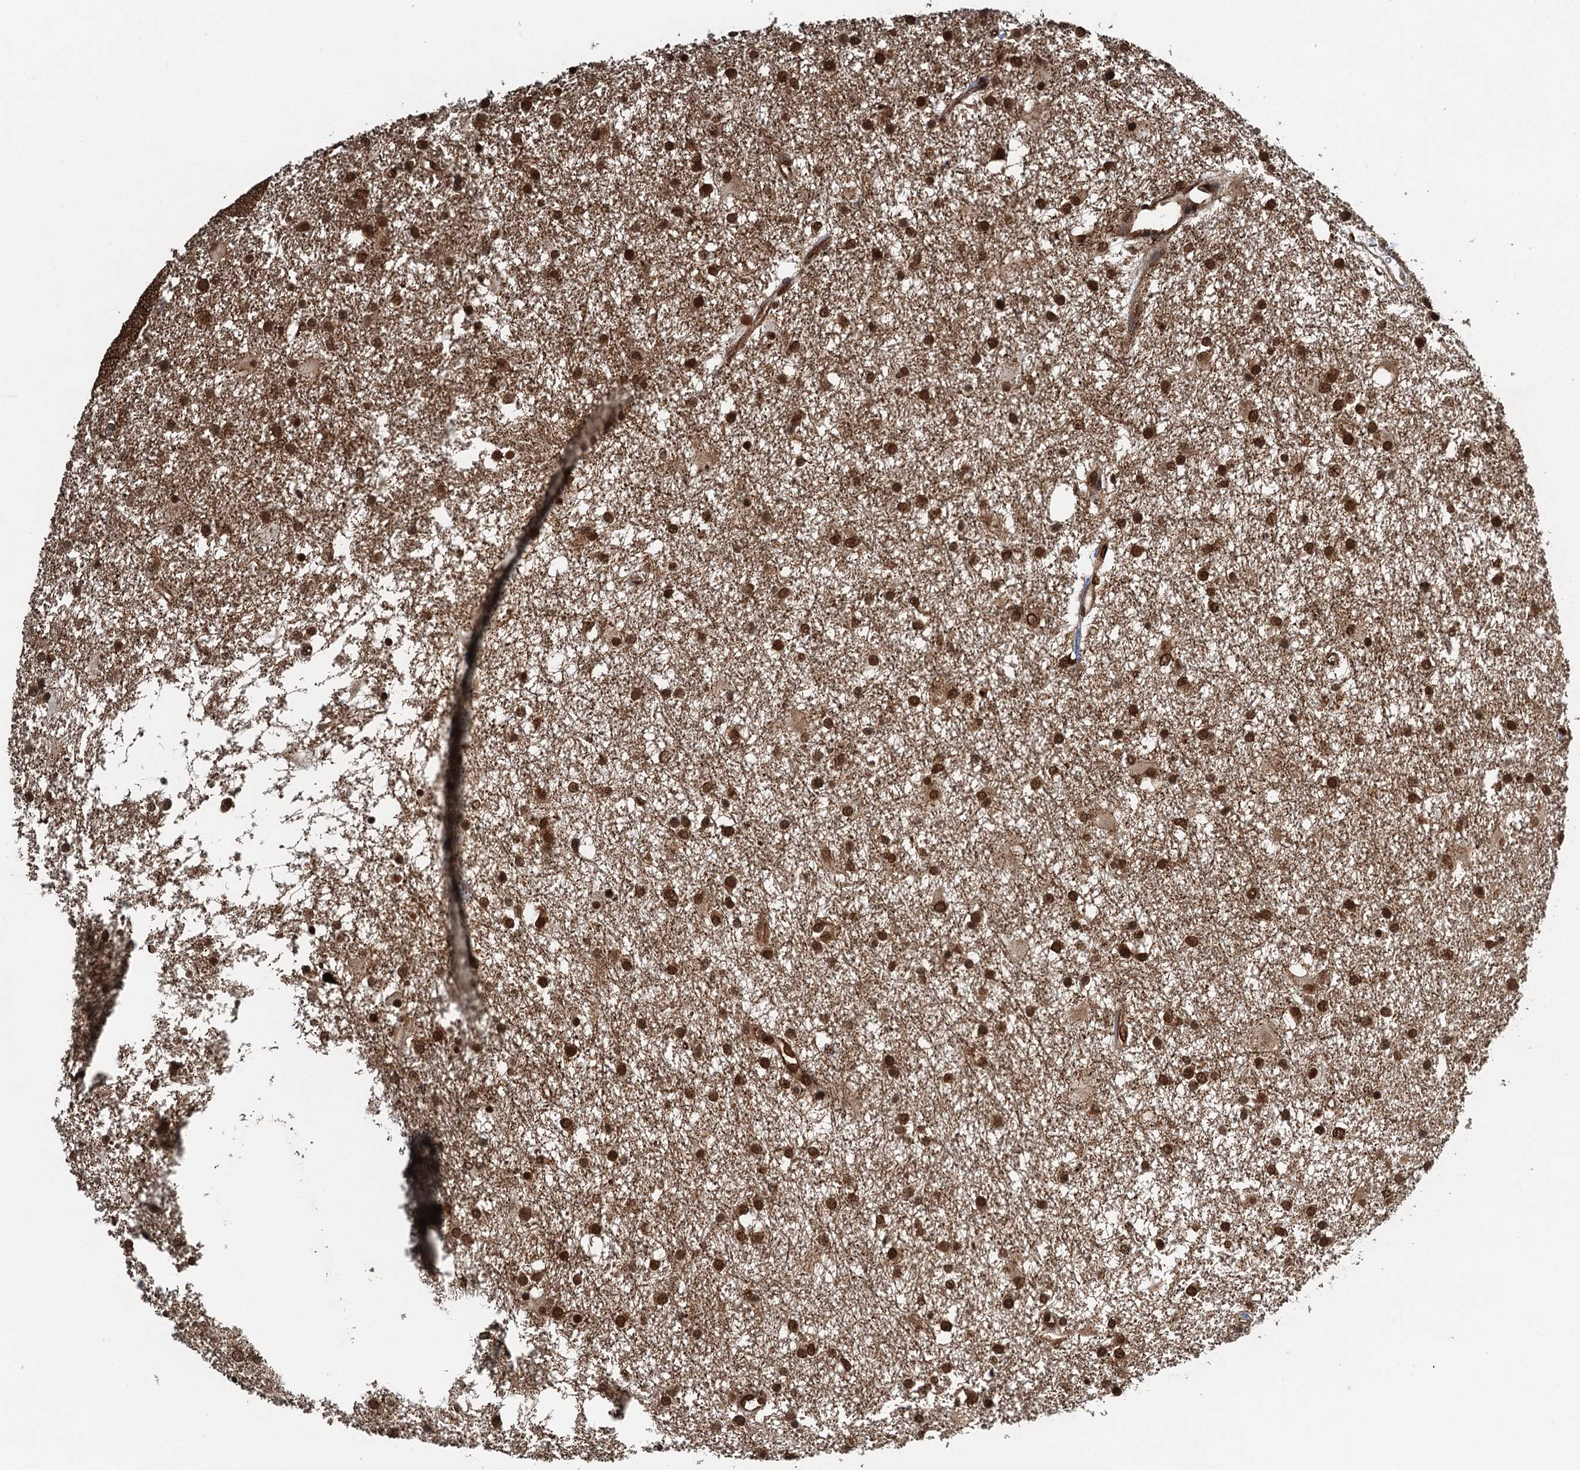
{"staining": {"intensity": "strong", "quantity": ">75%", "location": "cytoplasmic/membranous,nuclear"}, "tissue": "glioma", "cell_type": "Tumor cells", "image_type": "cancer", "snomed": [{"axis": "morphology", "description": "Glioma, malignant, High grade"}, {"axis": "topography", "description": "Brain"}], "caption": "This is a histology image of immunohistochemistry staining of glioma, which shows strong staining in the cytoplasmic/membranous and nuclear of tumor cells.", "gene": "WHAMM", "patient": {"sex": "male", "age": 77}}